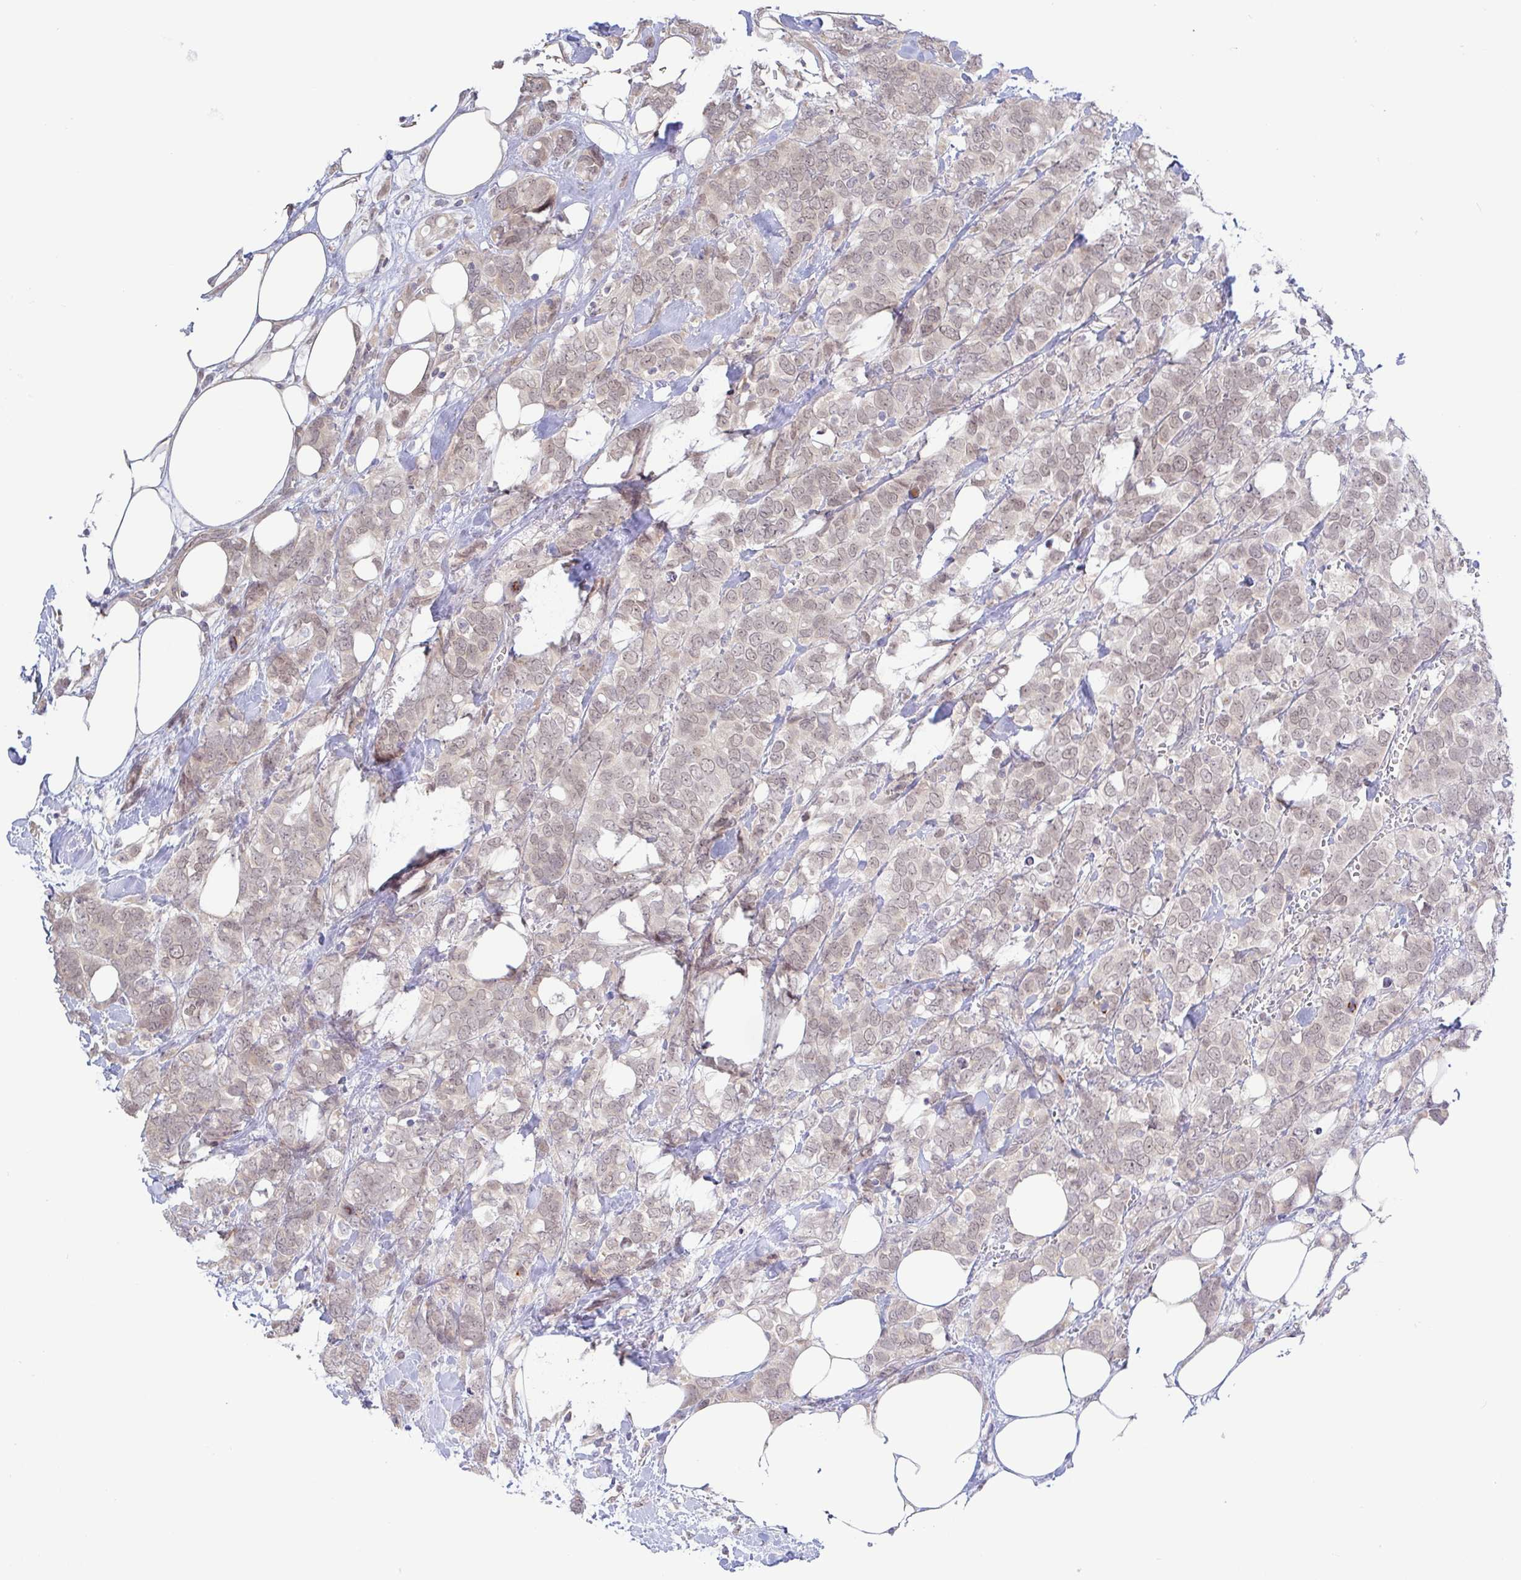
{"staining": {"intensity": "weak", "quantity": ">75%", "location": "nuclear"}, "tissue": "breast cancer", "cell_type": "Tumor cells", "image_type": "cancer", "snomed": [{"axis": "morphology", "description": "Lobular carcinoma"}, {"axis": "topography", "description": "Breast"}], "caption": "Breast cancer (lobular carcinoma) stained for a protein (brown) displays weak nuclear positive positivity in about >75% of tumor cells.", "gene": "HYPK", "patient": {"sex": "female", "age": 91}}